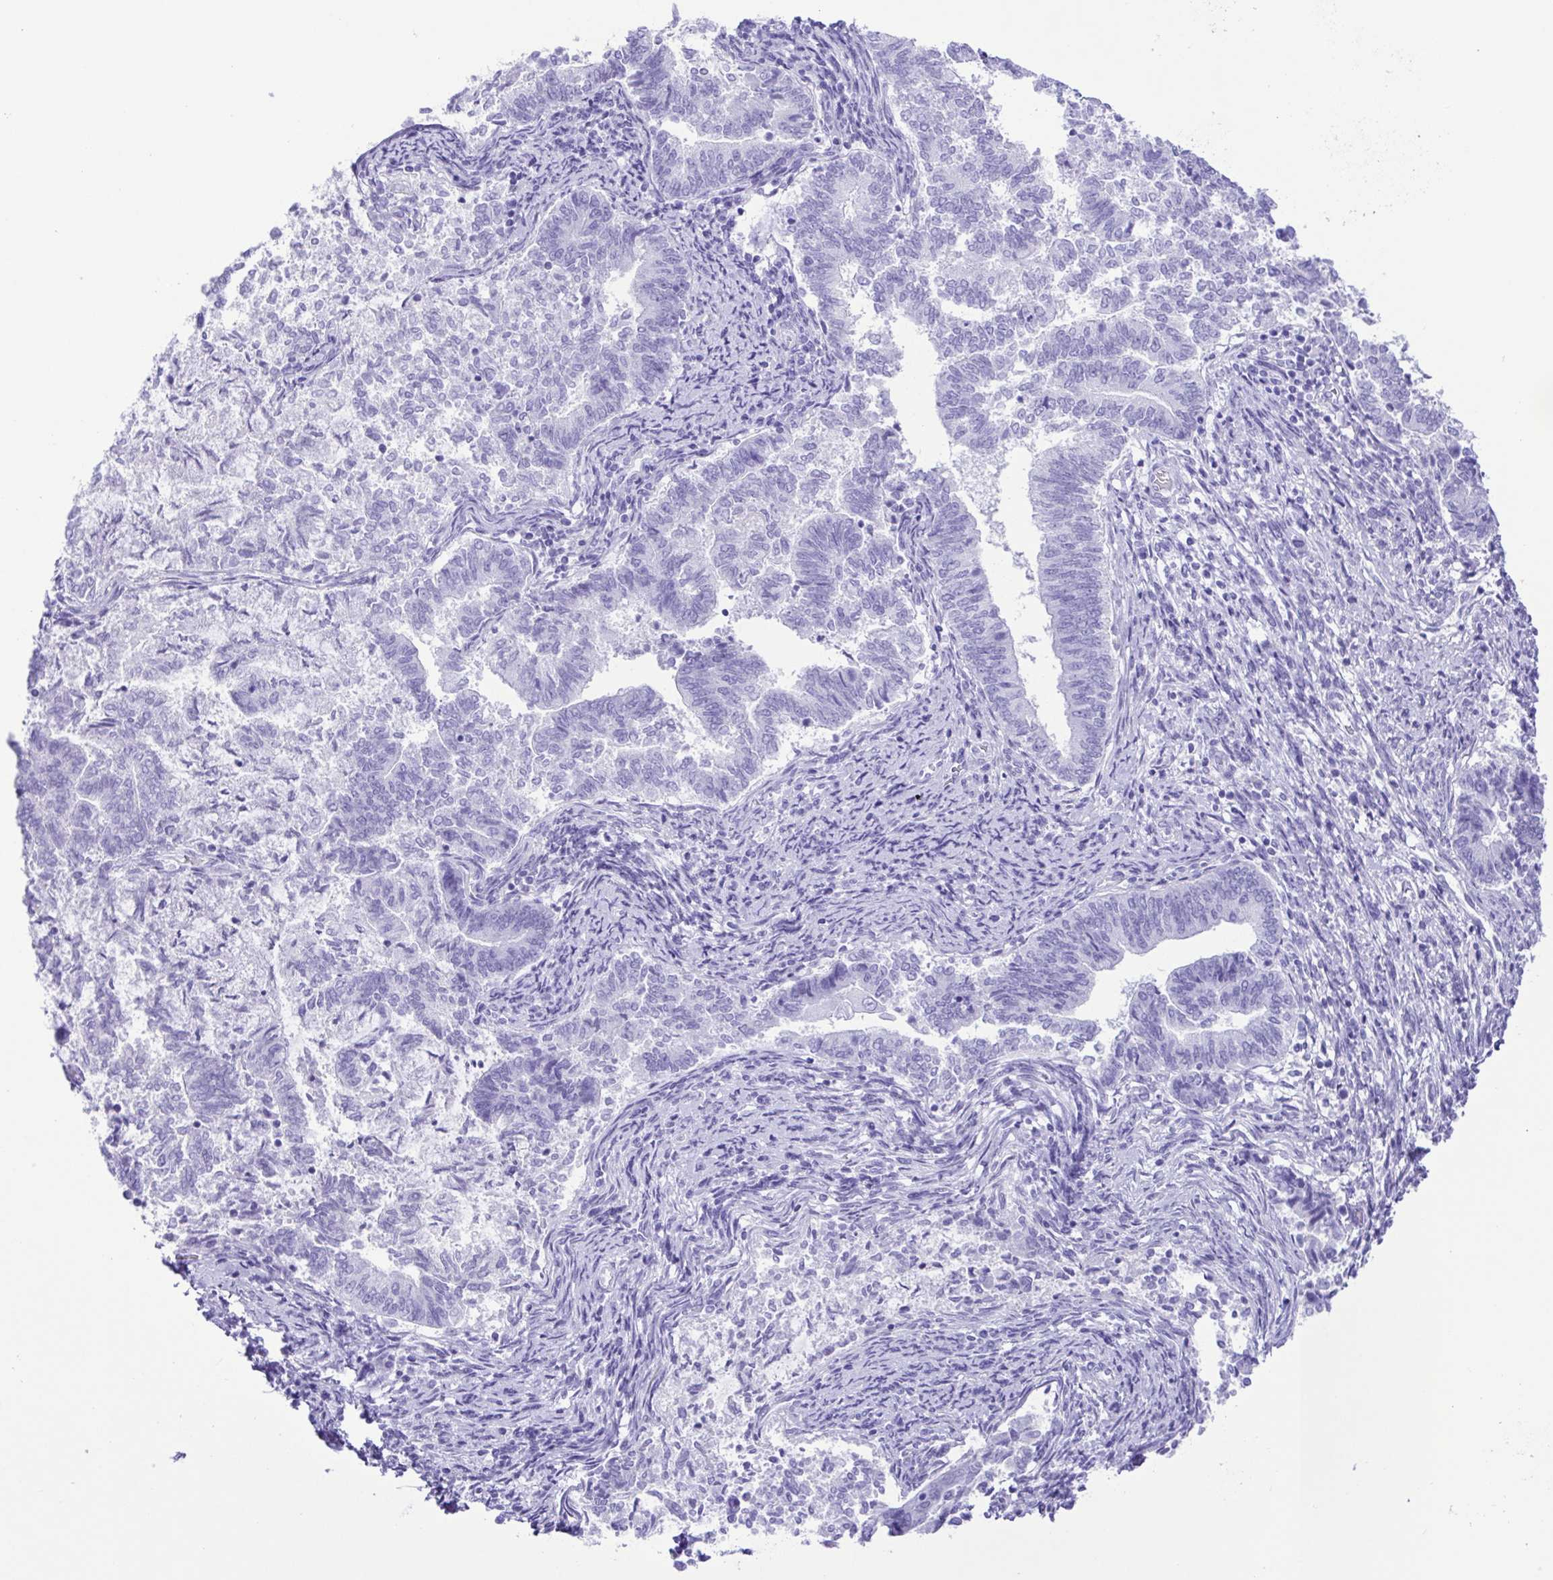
{"staining": {"intensity": "negative", "quantity": "none", "location": "none"}, "tissue": "endometrial cancer", "cell_type": "Tumor cells", "image_type": "cancer", "snomed": [{"axis": "morphology", "description": "Adenocarcinoma, NOS"}, {"axis": "topography", "description": "Endometrium"}], "caption": "Histopathology image shows no significant protein positivity in tumor cells of endometrial cancer.", "gene": "CASP14", "patient": {"sex": "female", "age": 65}}